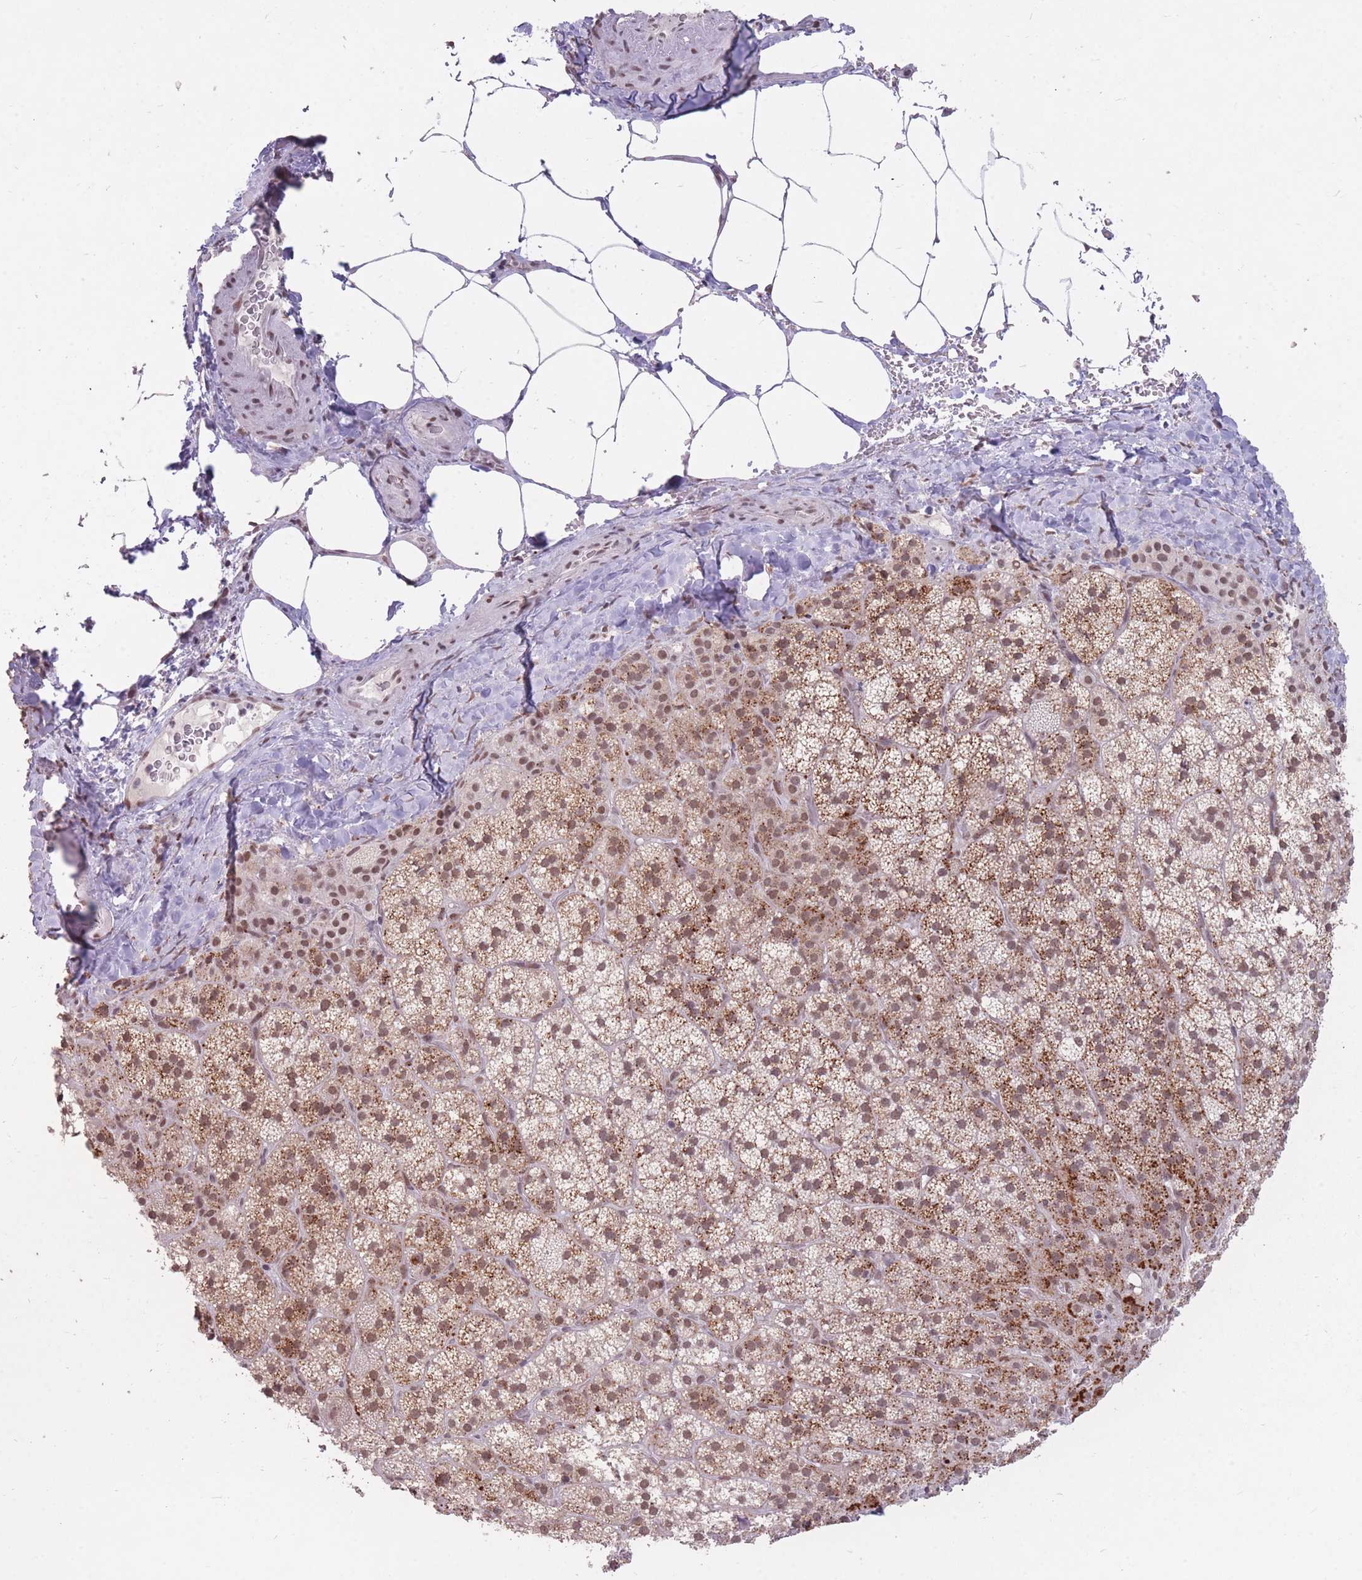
{"staining": {"intensity": "strong", "quantity": "25%-75%", "location": "cytoplasmic/membranous,nuclear"}, "tissue": "adrenal gland", "cell_type": "Glandular cells", "image_type": "normal", "snomed": [{"axis": "morphology", "description": "Normal tissue, NOS"}, {"axis": "topography", "description": "Adrenal gland"}], "caption": "Immunohistochemistry (IHC) image of unremarkable human adrenal gland stained for a protein (brown), which exhibits high levels of strong cytoplasmic/membranous,nuclear expression in about 25%-75% of glandular cells.", "gene": "HNRNPUL1", "patient": {"sex": "female", "age": 58}}